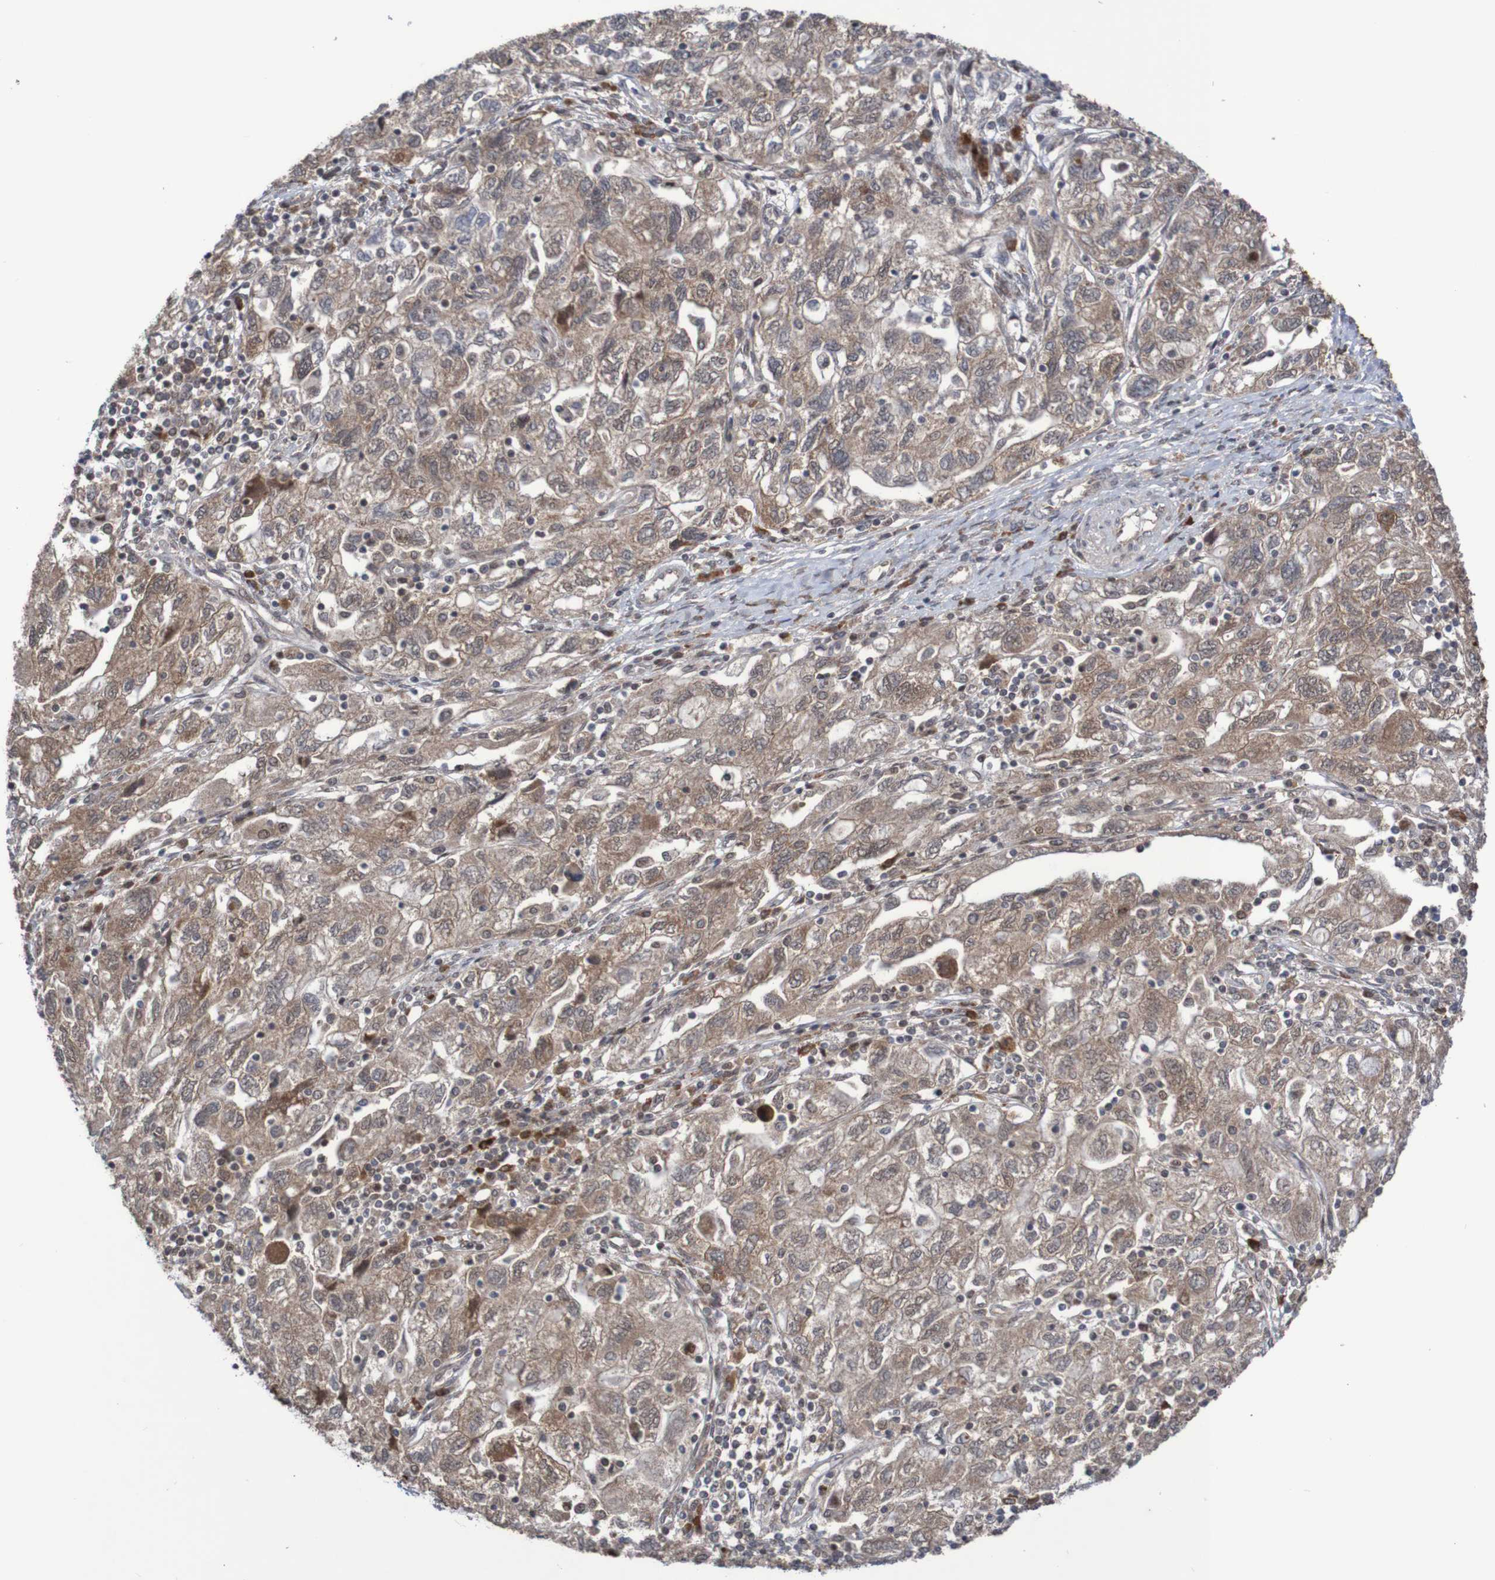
{"staining": {"intensity": "weak", "quantity": ">75%", "location": "cytoplasmic/membranous"}, "tissue": "ovarian cancer", "cell_type": "Tumor cells", "image_type": "cancer", "snomed": [{"axis": "morphology", "description": "Carcinoma, NOS"}, {"axis": "morphology", "description": "Cystadenocarcinoma, serous, NOS"}, {"axis": "topography", "description": "Ovary"}], "caption": "Protein staining reveals weak cytoplasmic/membranous positivity in approximately >75% of tumor cells in ovarian cancer. (DAB (3,3'-diaminobenzidine) IHC with brightfield microscopy, high magnification).", "gene": "ITLN1", "patient": {"sex": "female", "age": 69}}